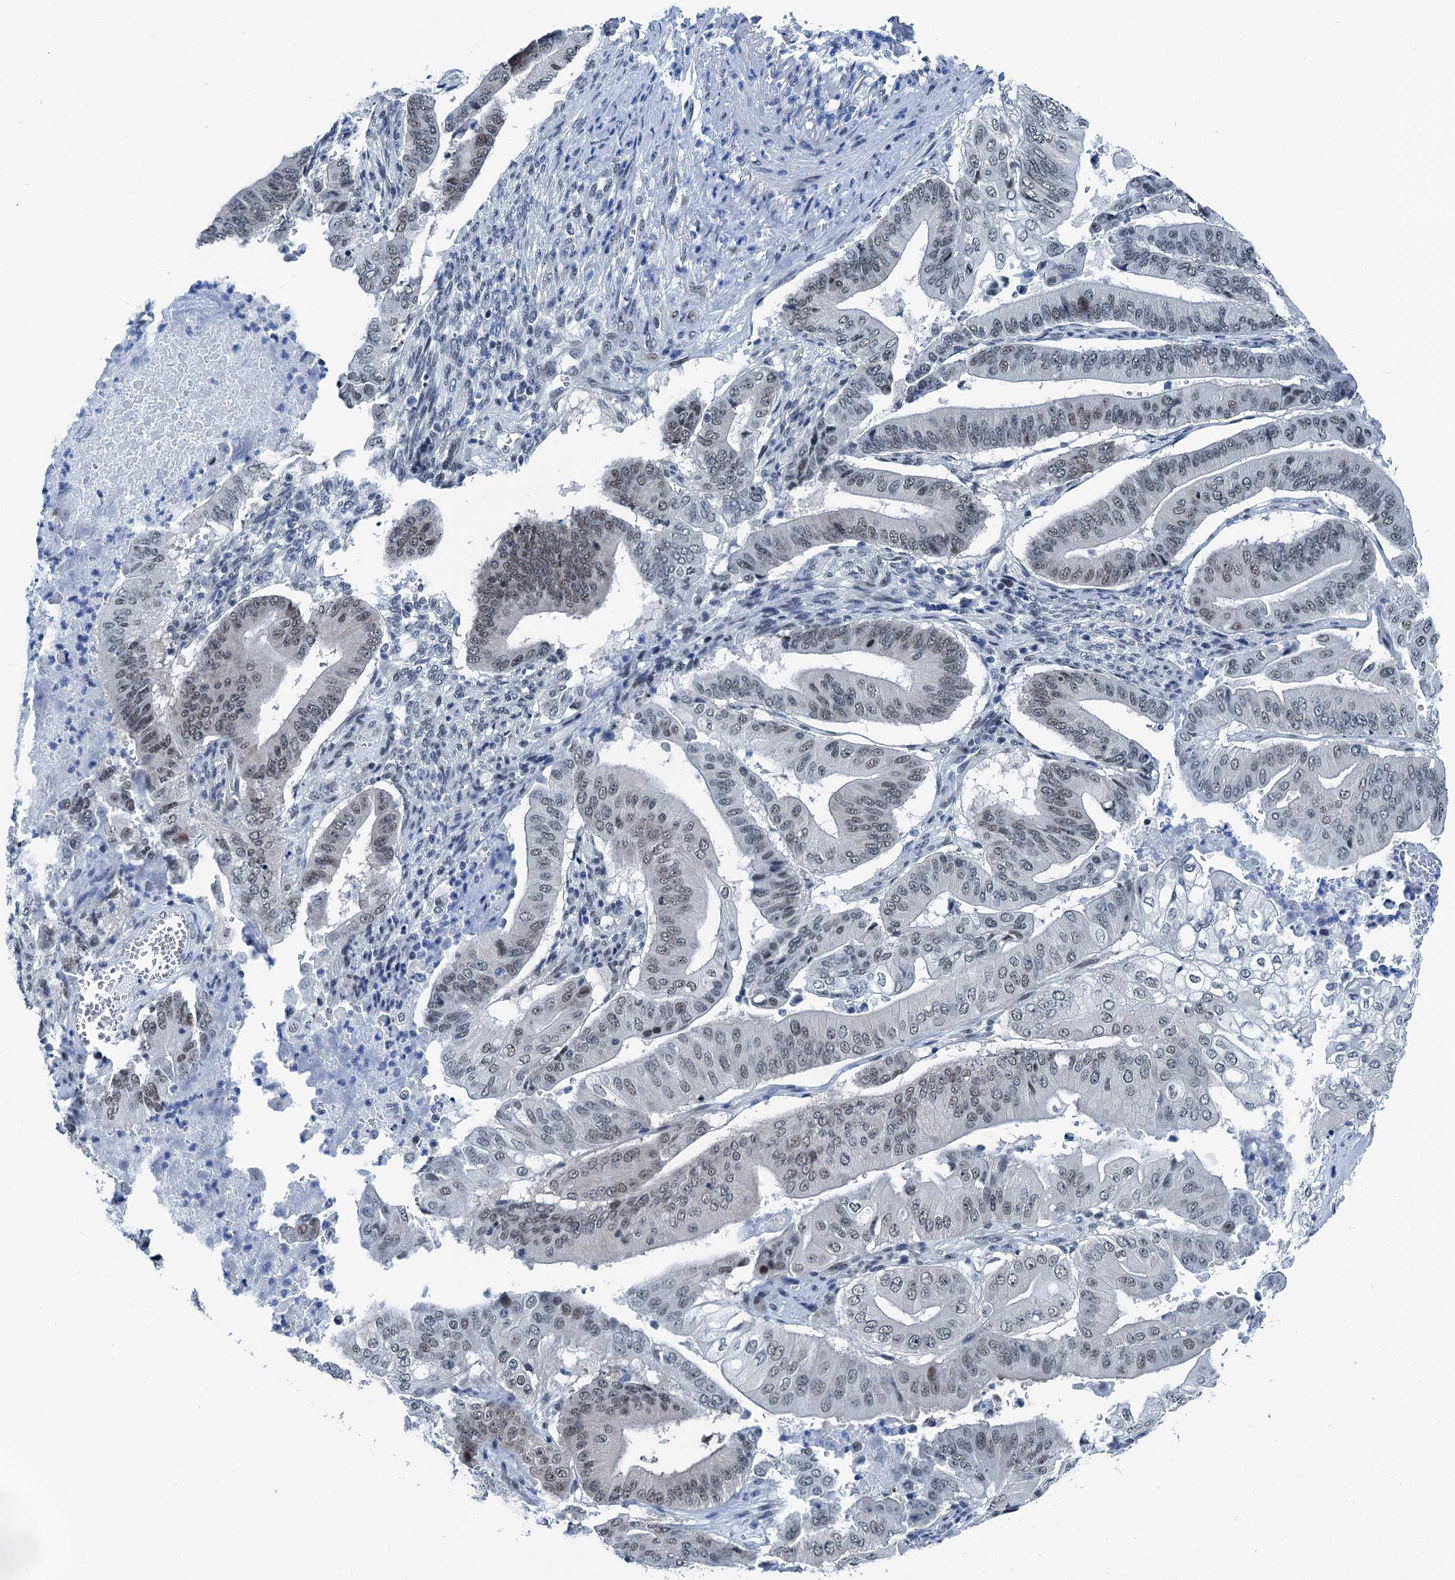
{"staining": {"intensity": "weak", "quantity": "<25%", "location": "nuclear"}, "tissue": "pancreatic cancer", "cell_type": "Tumor cells", "image_type": "cancer", "snomed": [{"axis": "morphology", "description": "Adenocarcinoma, NOS"}, {"axis": "topography", "description": "Pancreas"}], "caption": "There is no significant positivity in tumor cells of pancreatic cancer.", "gene": "TRPT1", "patient": {"sex": "female", "age": 77}}